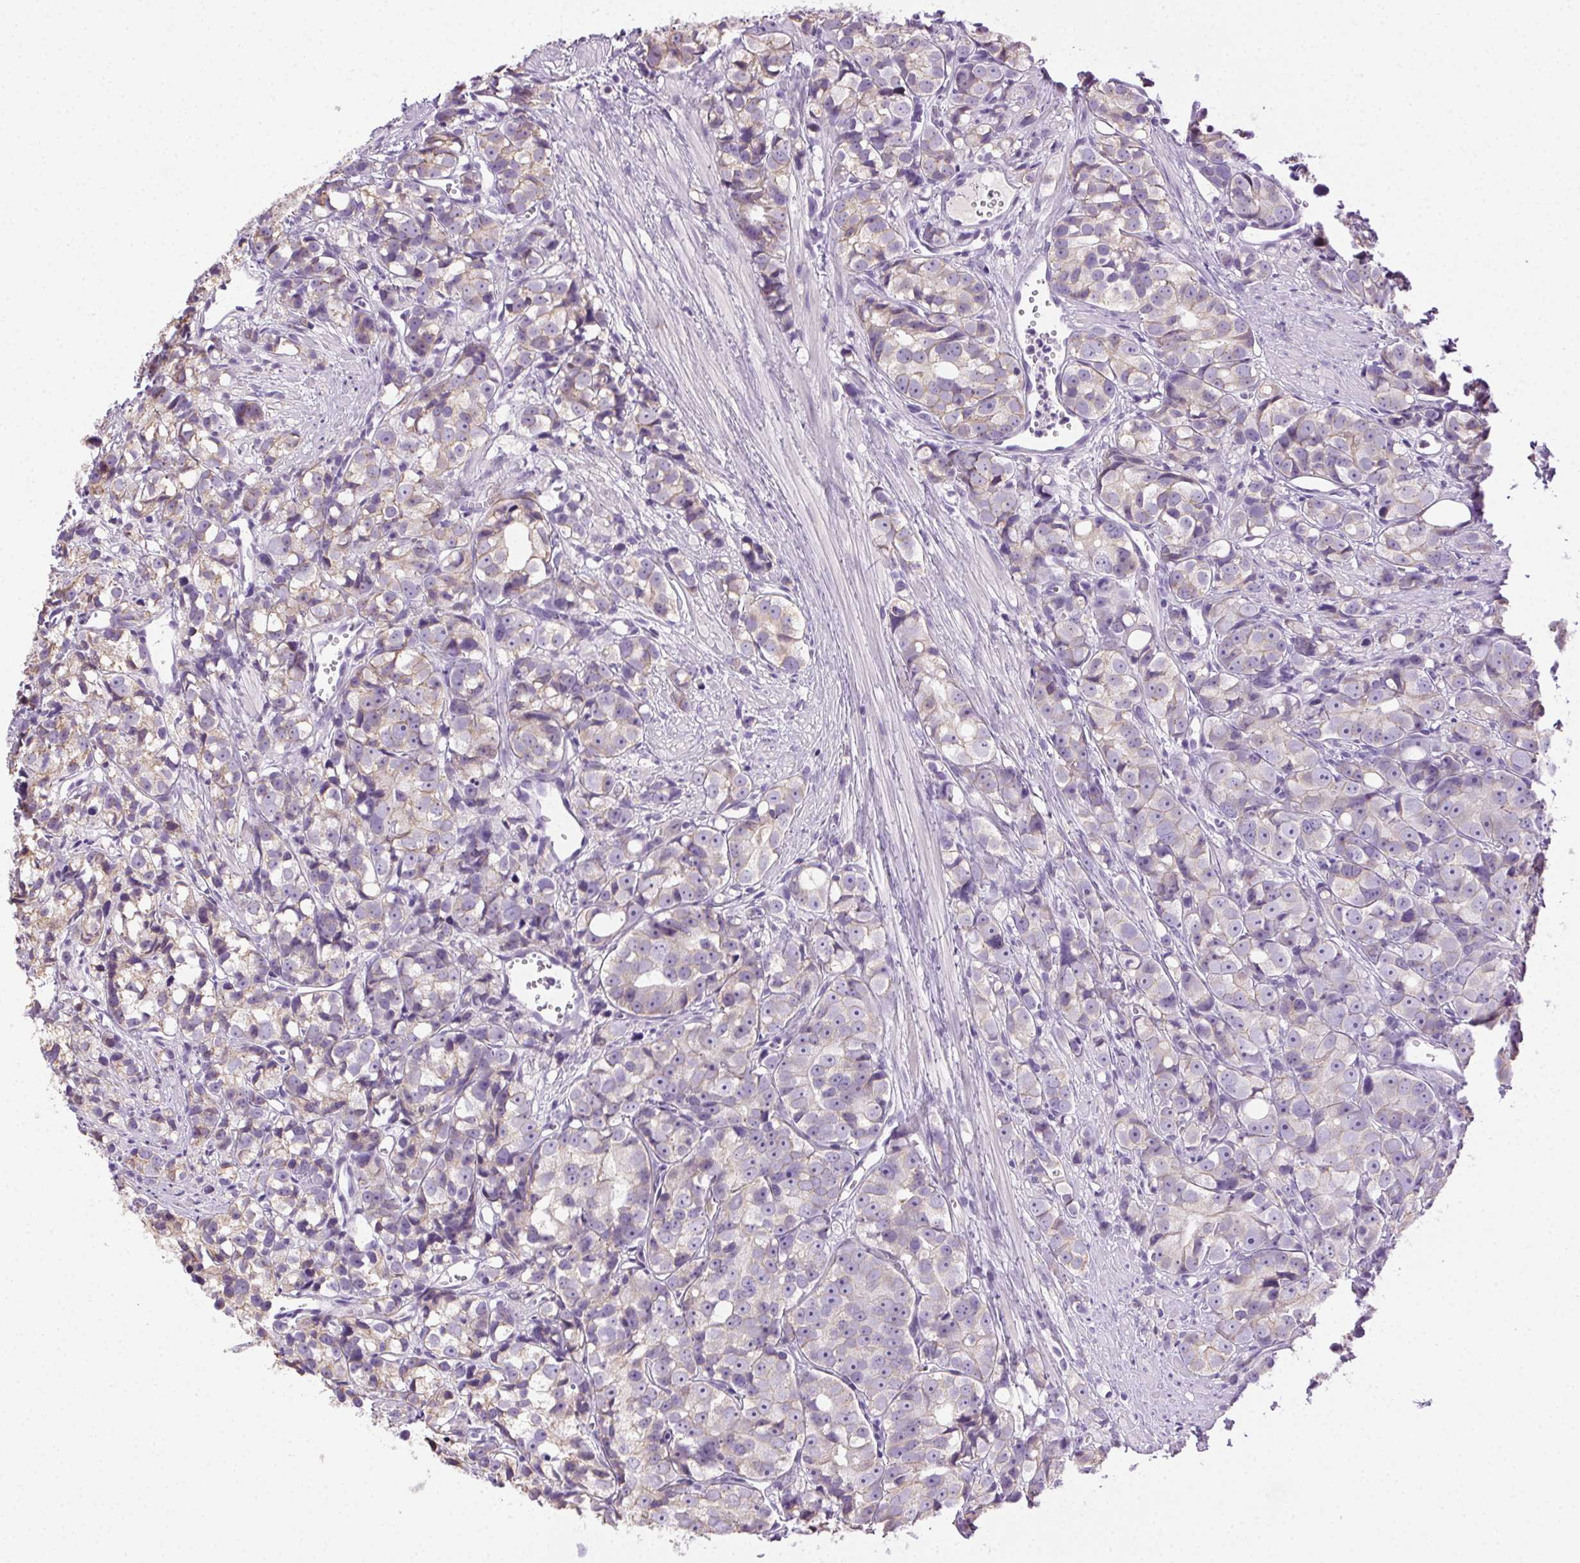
{"staining": {"intensity": "negative", "quantity": "none", "location": "none"}, "tissue": "prostate cancer", "cell_type": "Tumor cells", "image_type": "cancer", "snomed": [{"axis": "morphology", "description": "Adenocarcinoma, High grade"}, {"axis": "topography", "description": "Prostate"}], "caption": "This is an immunohistochemistry (IHC) photomicrograph of human prostate cancer. There is no positivity in tumor cells.", "gene": "CLDN10", "patient": {"sex": "male", "age": 77}}